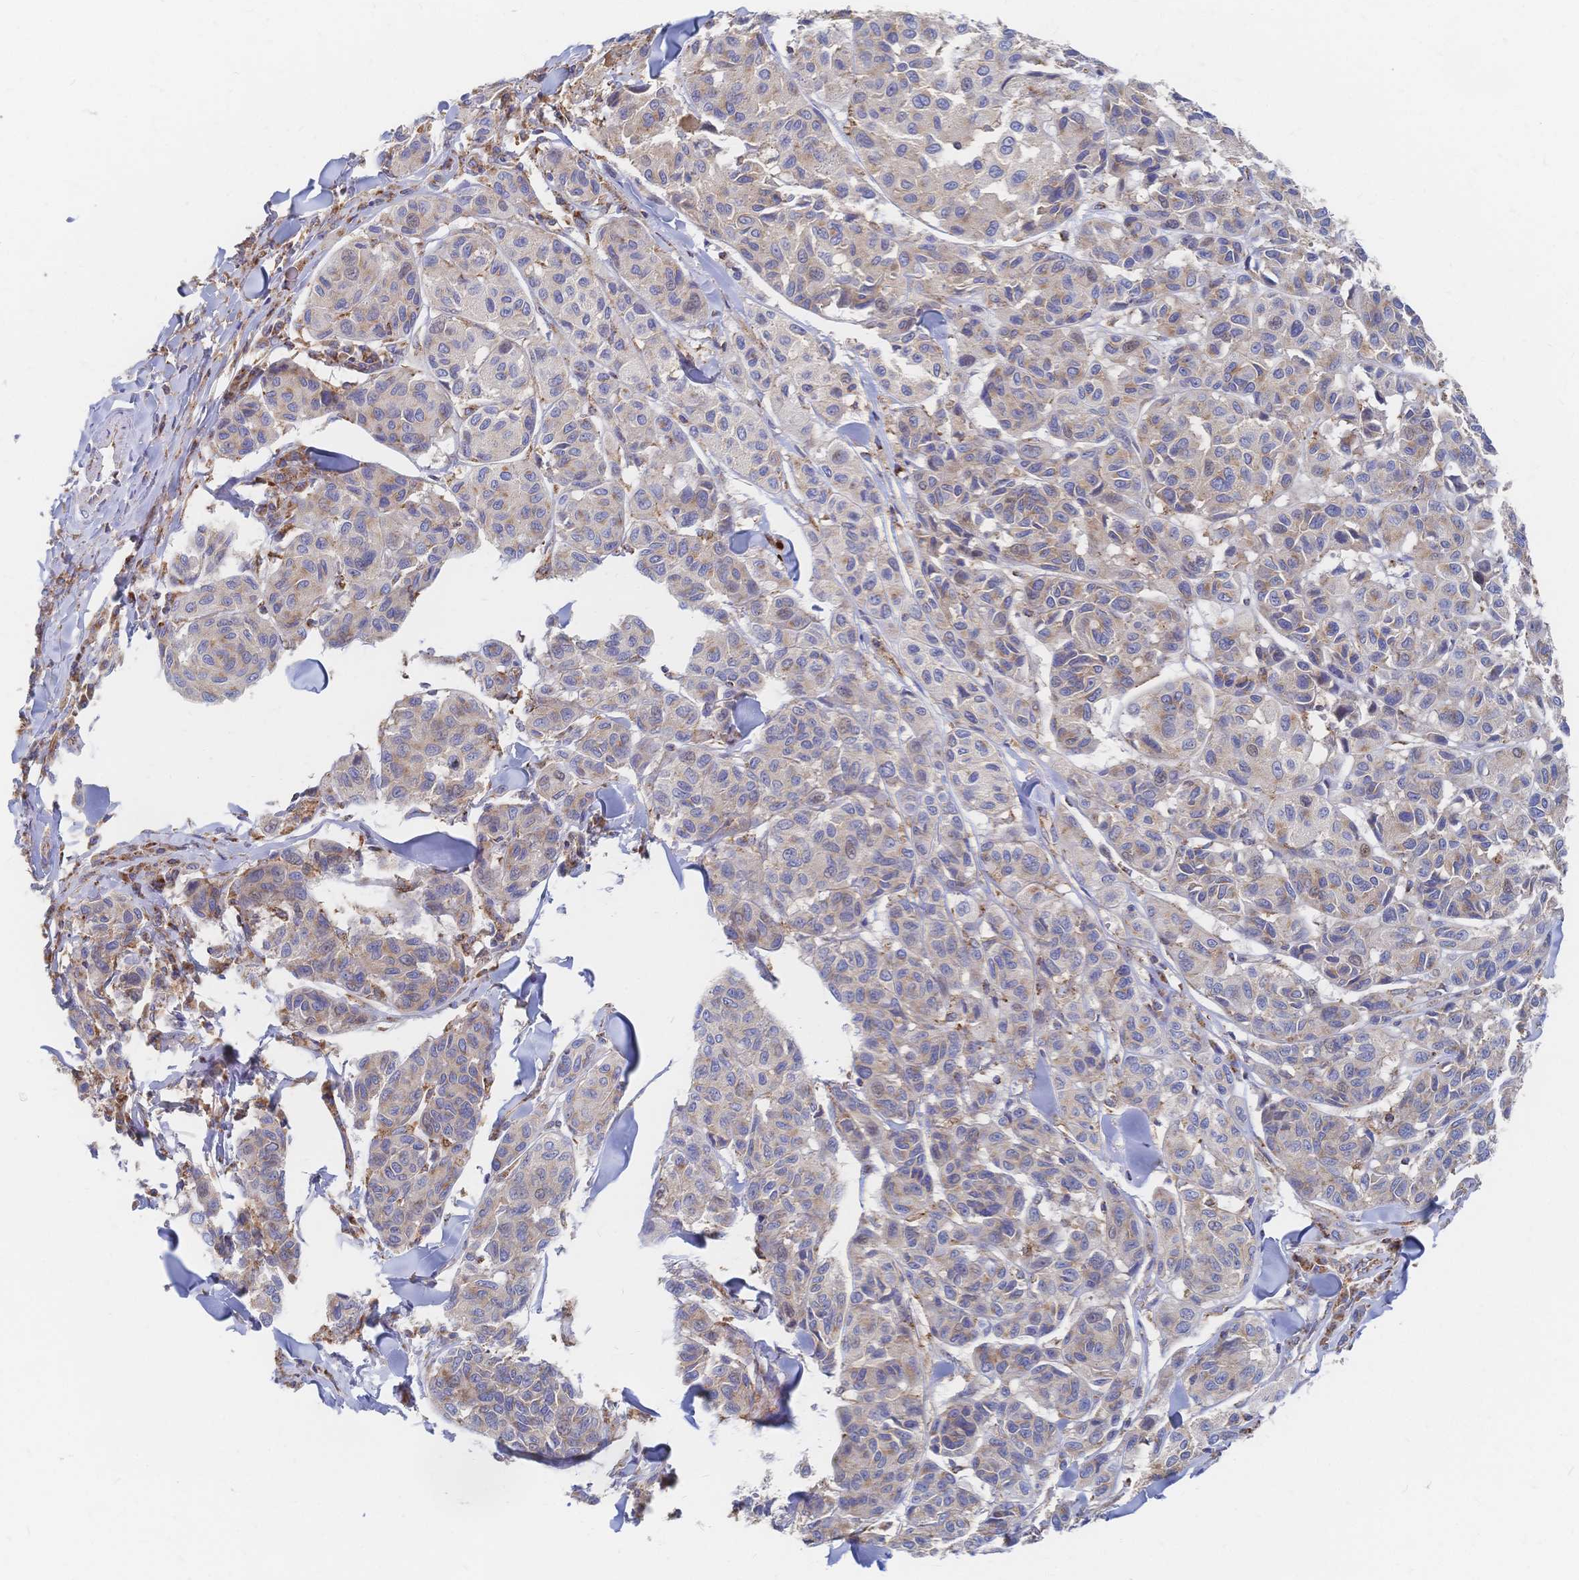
{"staining": {"intensity": "weak", "quantity": "25%-75%", "location": "cytoplasmic/membranous"}, "tissue": "melanoma", "cell_type": "Tumor cells", "image_type": "cancer", "snomed": [{"axis": "morphology", "description": "Malignant melanoma, NOS"}, {"axis": "topography", "description": "Skin"}], "caption": "A histopathology image of malignant melanoma stained for a protein demonstrates weak cytoplasmic/membranous brown staining in tumor cells. The staining was performed using DAB to visualize the protein expression in brown, while the nuclei were stained in blue with hematoxylin (Magnification: 20x).", "gene": "SORBS1", "patient": {"sex": "female", "age": 66}}